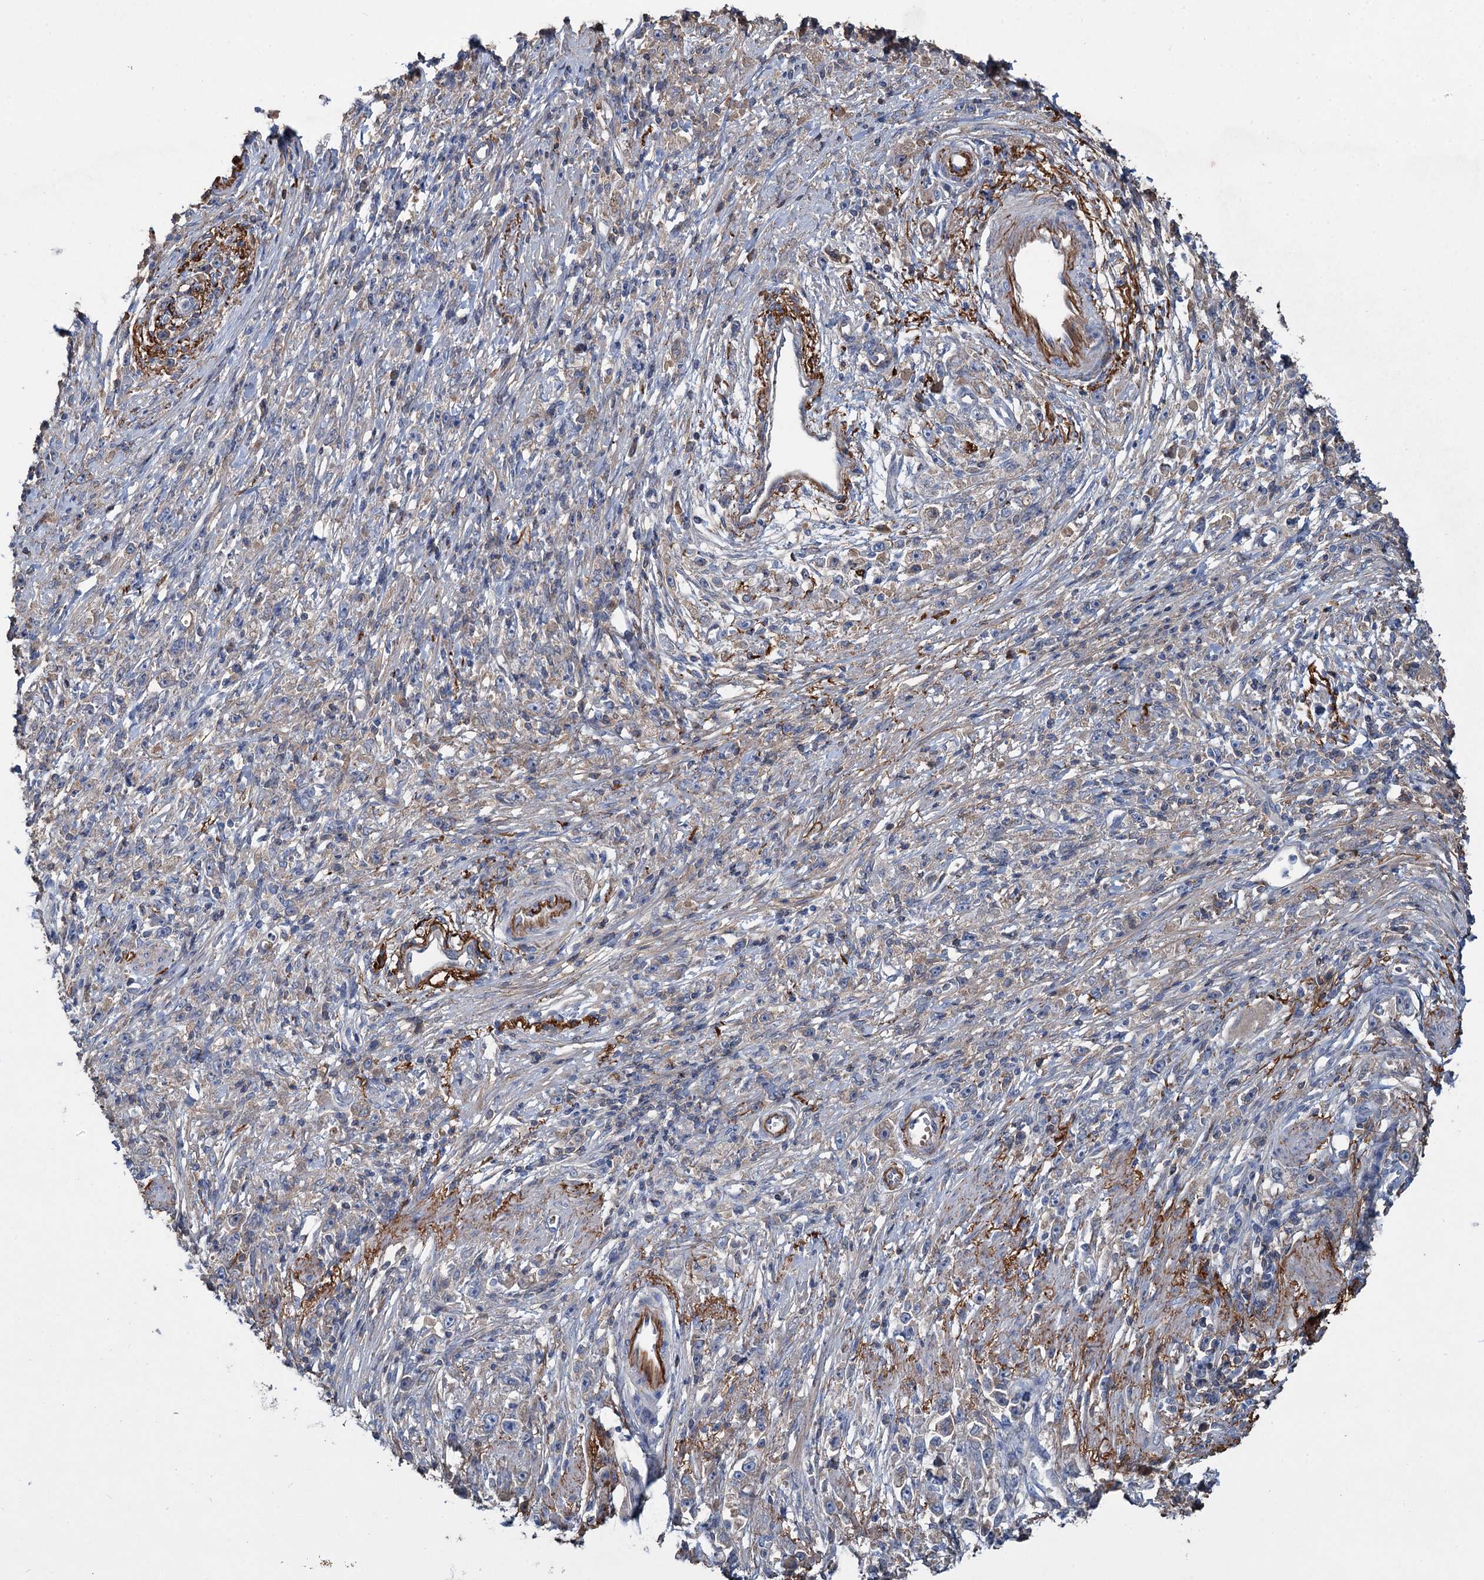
{"staining": {"intensity": "weak", "quantity": "<25%", "location": "cytoplasmic/membranous"}, "tissue": "stomach cancer", "cell_type": "Tumor cells", "image_type": "cancer", "snomed": [{"axis": "morphology", "description": "Adenocarcinoma, NOS"}, {"axis": "topography", "description": "Stomach"}], "caption": "A photomicrograph of human adenocarcinoma (stomach) is negative for staining in tumor cells. (Brightfield microscopy of DAB immunohistochemistry (IHC) at high magnification).", "gene": "URAD", "patient": {"sex": "female", "age": 59}}